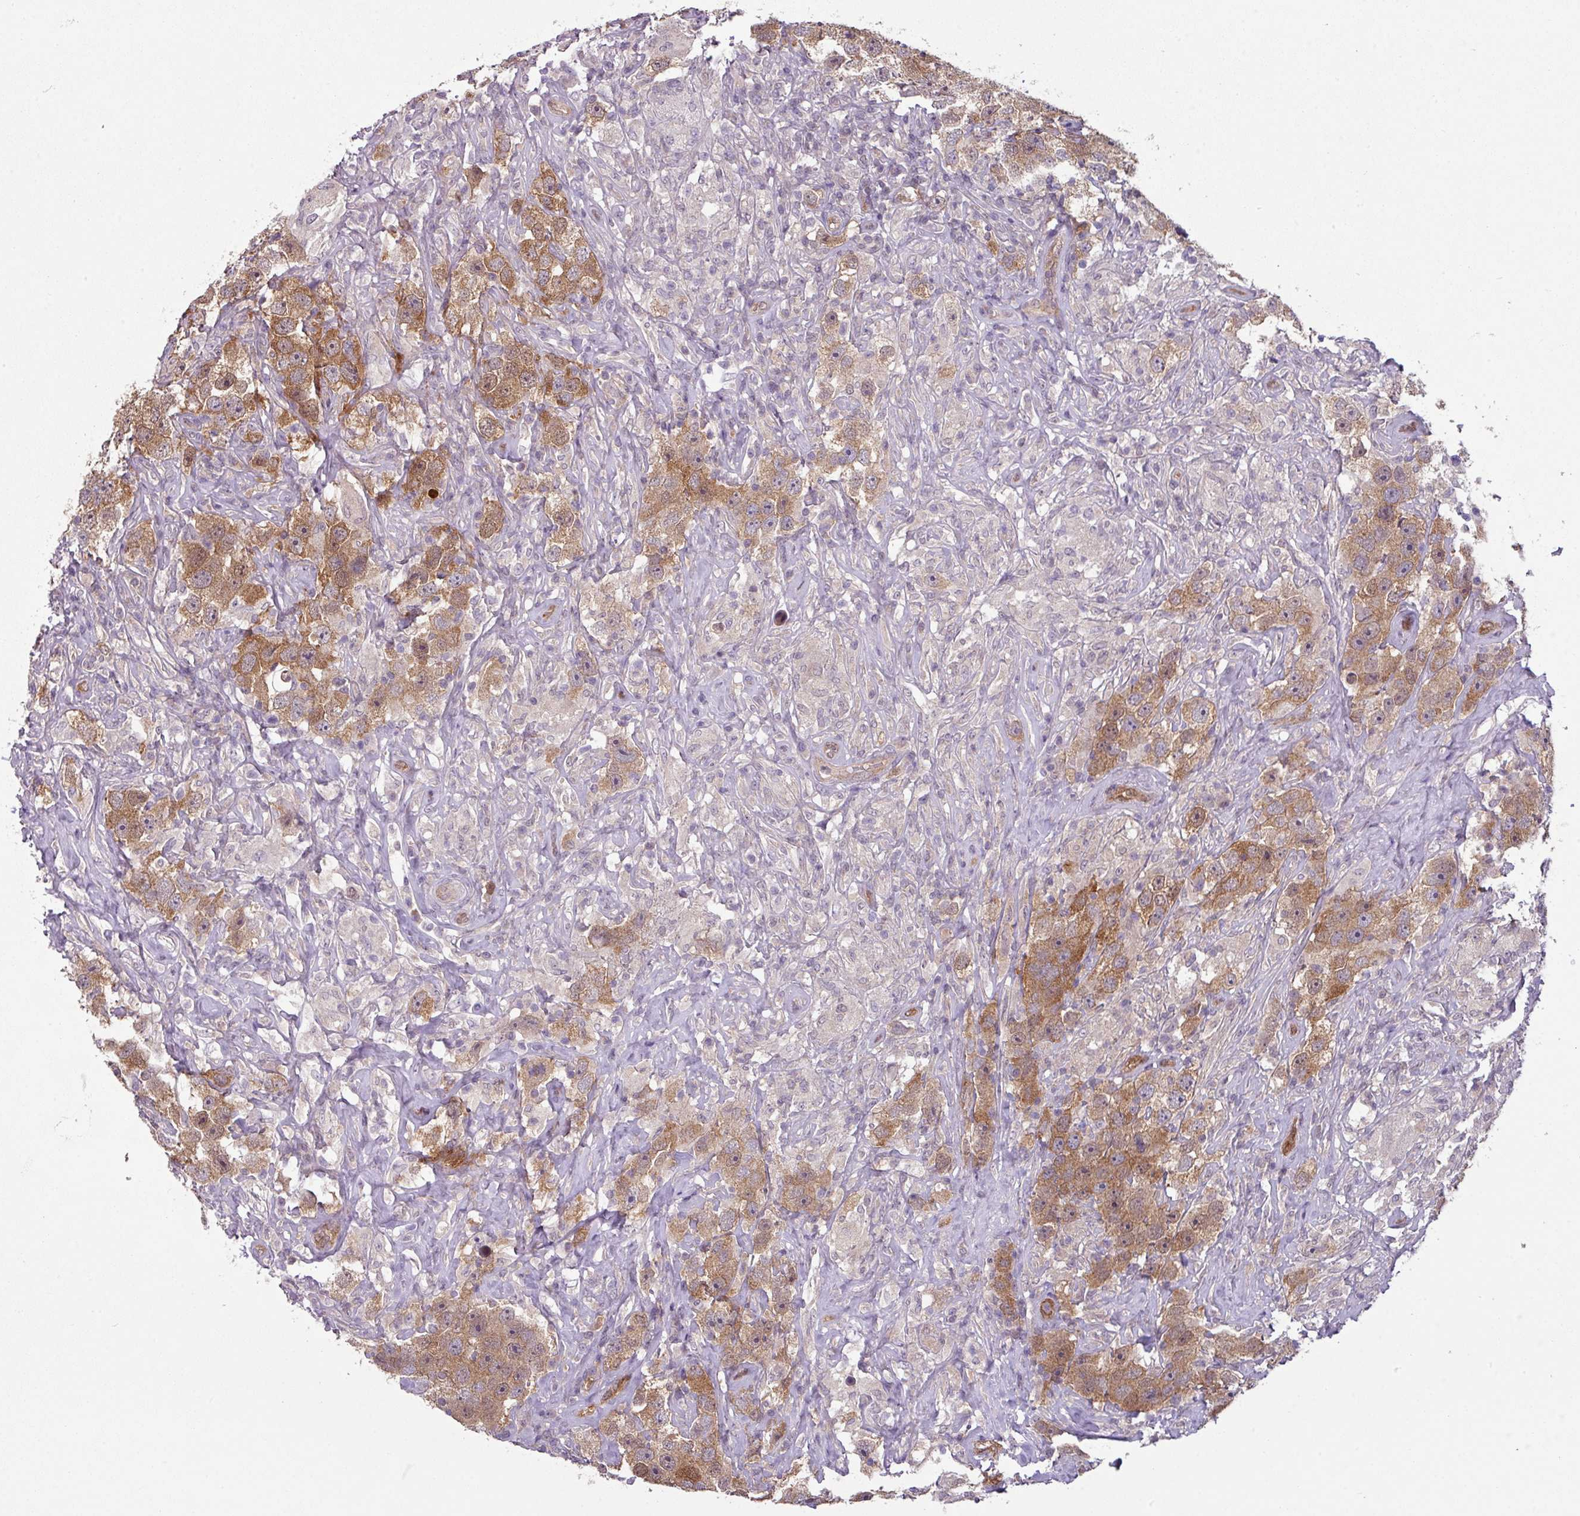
{"staining": {"intensity": "moderate", "quantity": ">75%", "location": "cytoplasmic/membranous"}, "tissue": "testis cancer", "cell_type": "Tumor cells", "image_type": "cancer", "snomed": [{"axis": "morphology", "description": "Seminoma, NOS"}, {"axis": "topography", "description": "Testis"}], "caption": "A histopathology image of testis cancer (seminoma) stained for a protein shows moderate cytoplasmic/membranous brown staining in tumor cells.", "gene": "TTLL12", "patient": {"sex": "male", "age": 49}}